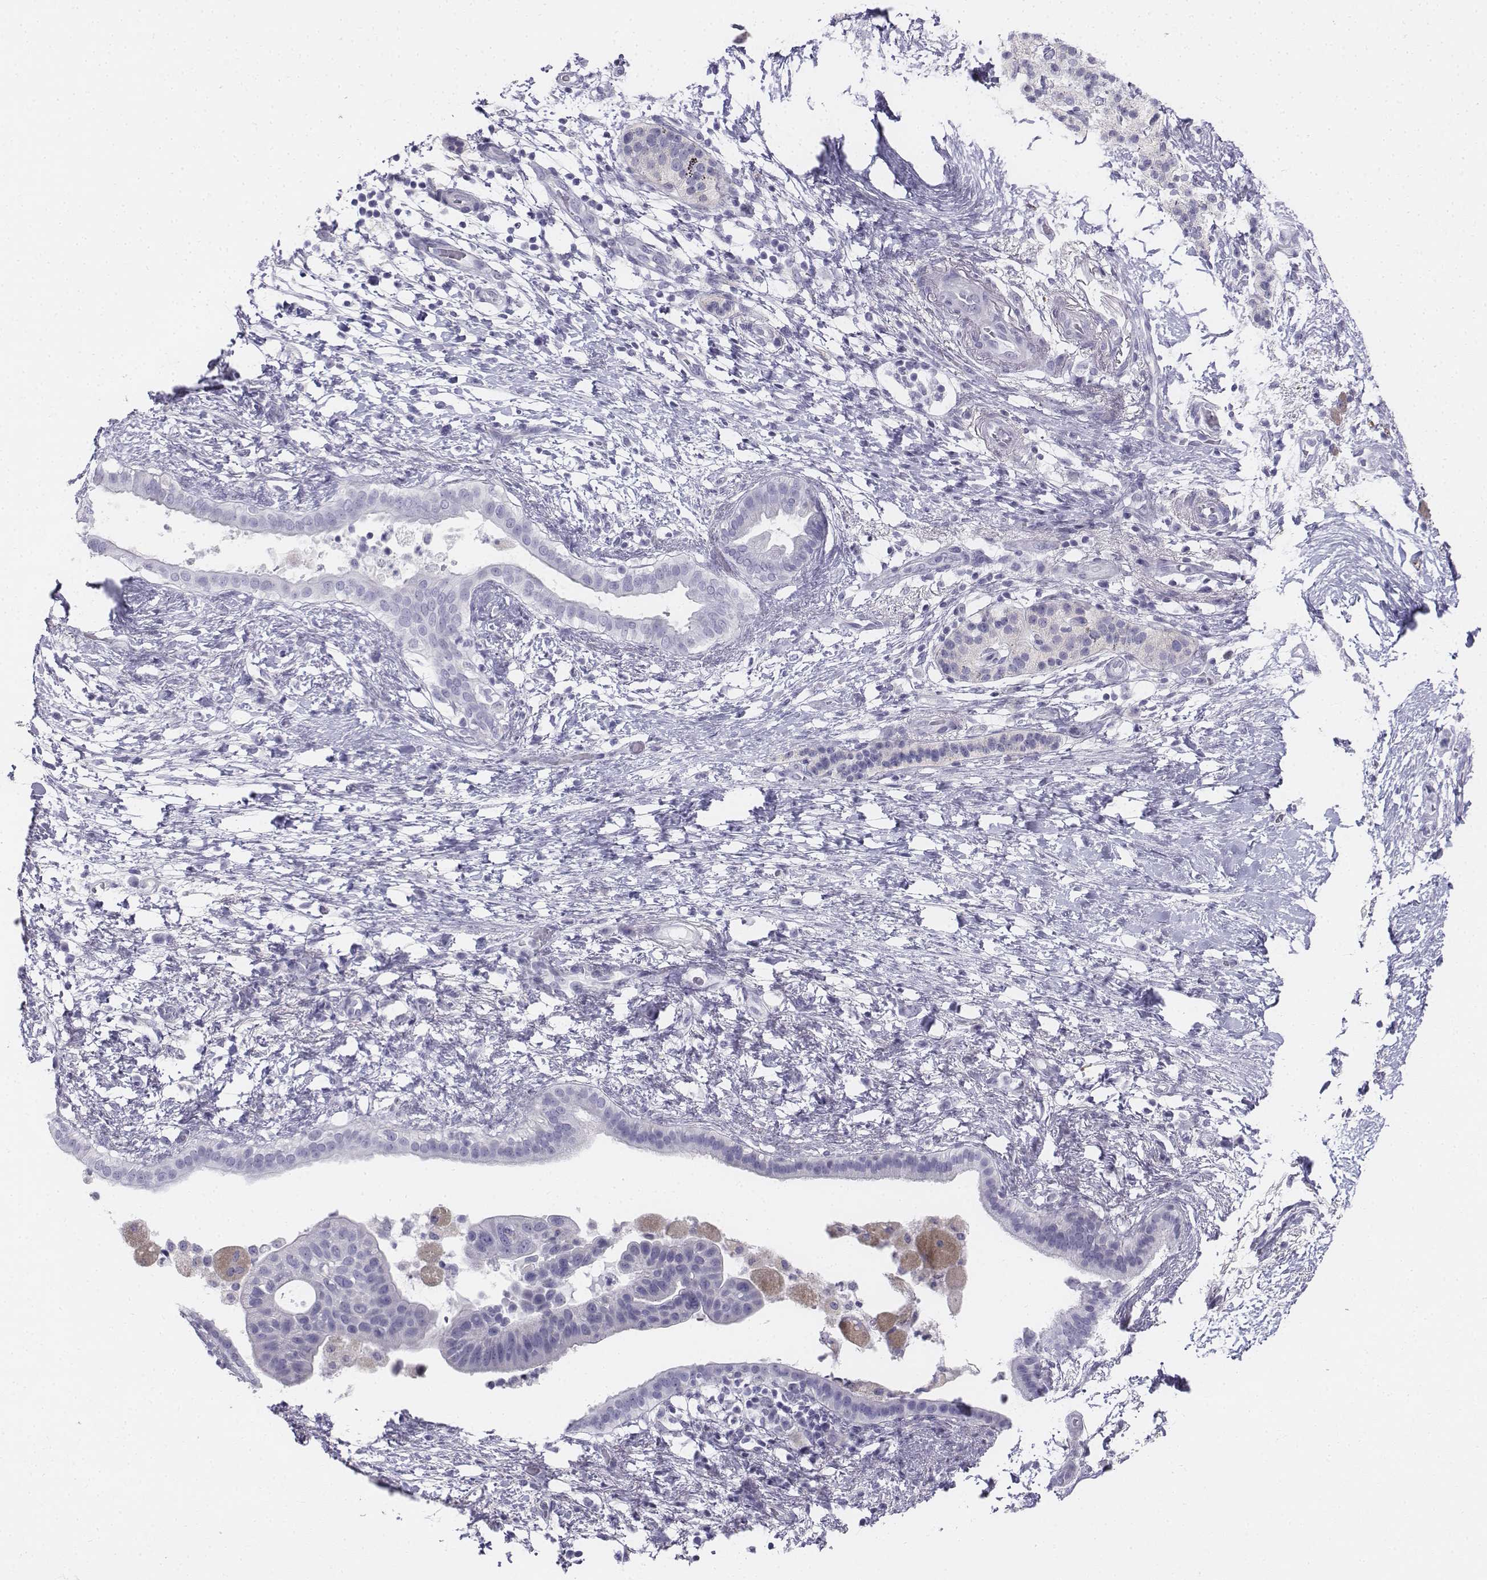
{"staining": {"intensity": "negative", "quantity": "none", "location": "none"}, "tissue": "pancreatic cancer", "cell_type": "Tumor cells", "image_type": "cancer", "snomed": [{"axis": "morphology", "description": "Adenocarcinoma, NOS"}, {"axis": "topography", "description": "Pancreas"}], "caption": "This is an immunohistochemistry micrograph of human pancreatic adenocarcinoma. There is no staining in tumor cells.", "gene": "TH", "patient": {"sex": "female", "age": 72}}